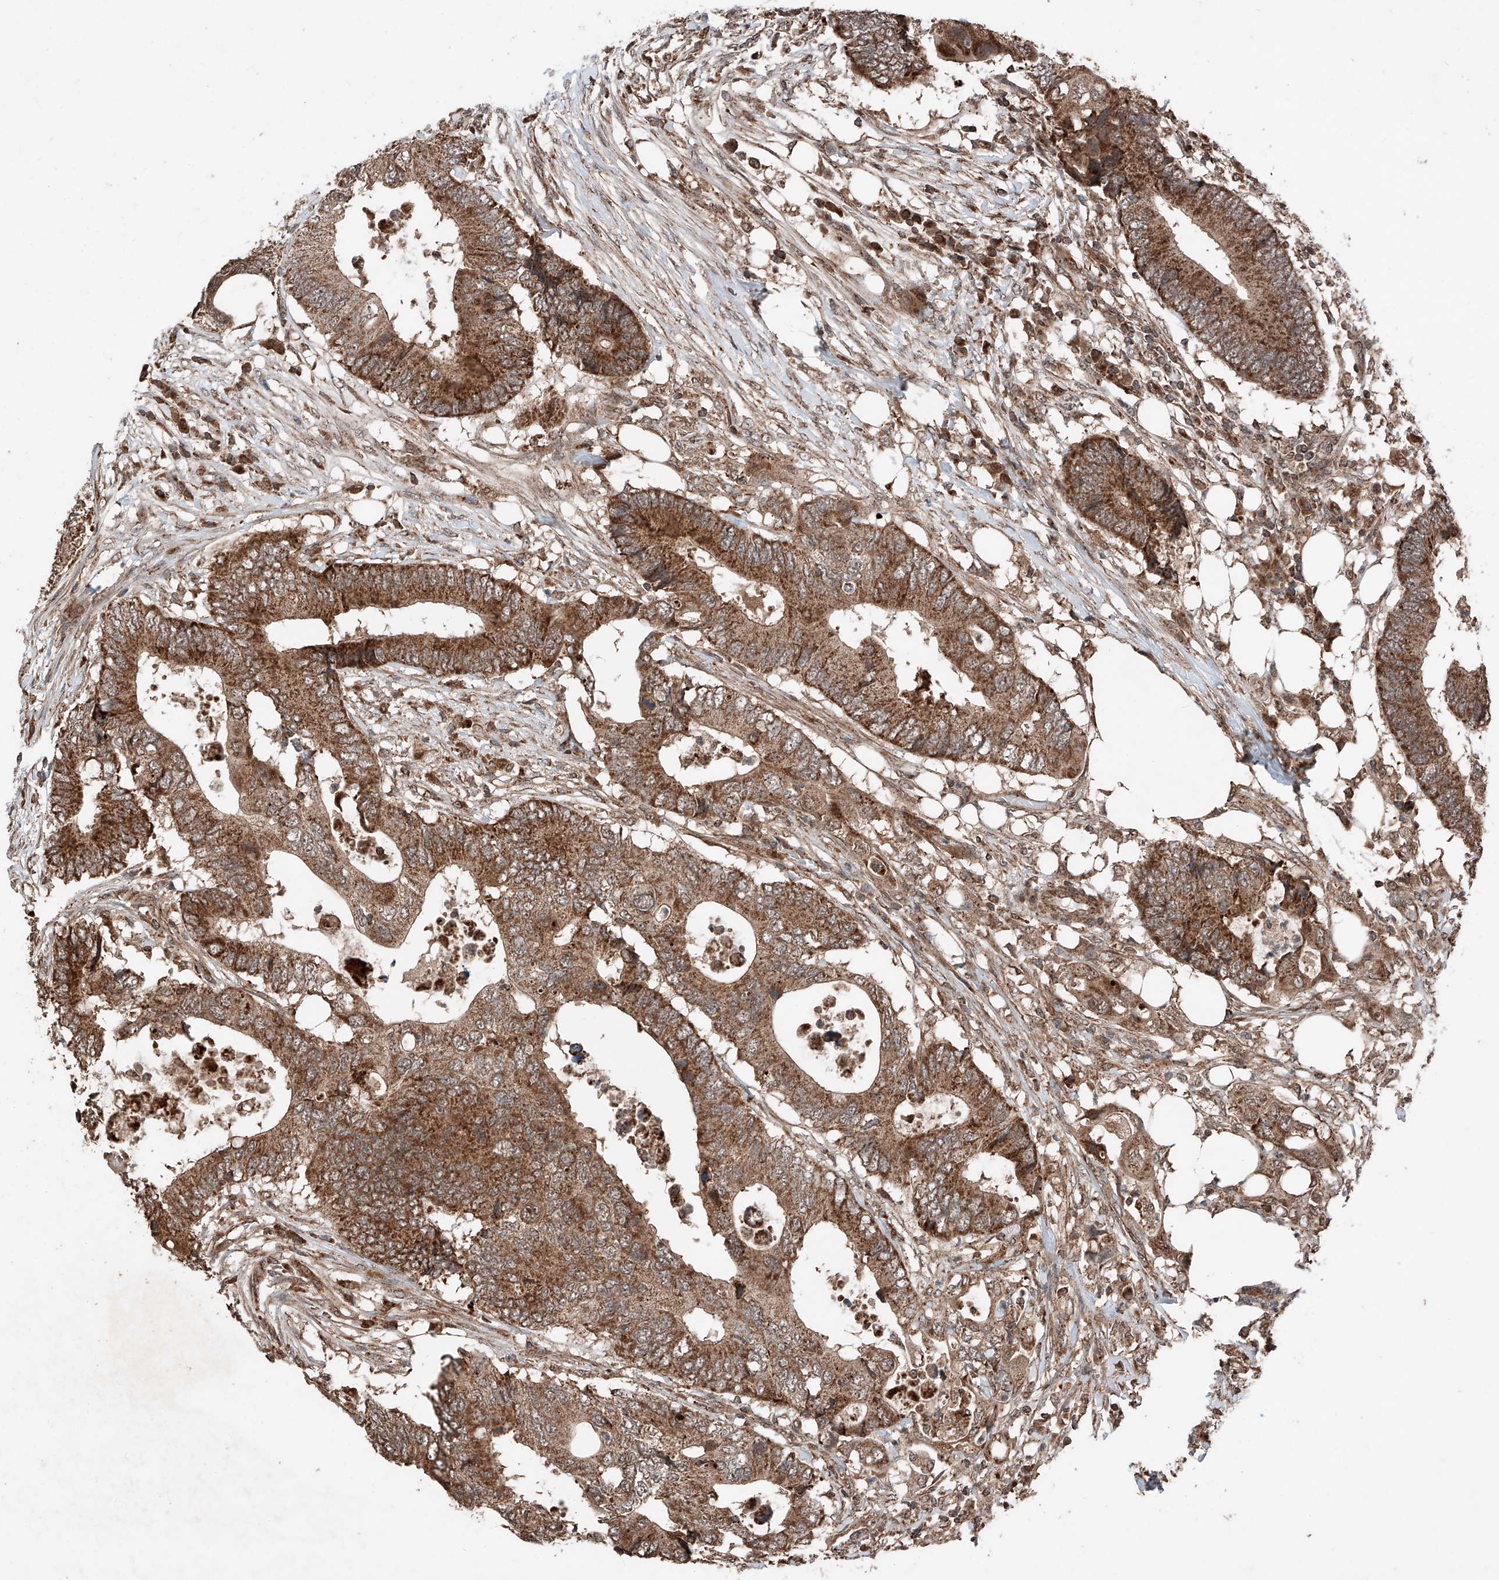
{"staining": {"intensity": "moderate", "quantity": ">75%", "location": "cytoplasmic/membranous"}, "tissue": "colorectal cancer", "cell_type": "Tumor cells", "image_type": "cancer", "snomed": [{"axis": "morphology", "description": "Adenocarcinoma, NOS"}, {"axis": "topography", "description": "Colon"}], "caption": "The image shows a brown stain indicating the presence of a protein in the cytoplasmic/membranous of tumor cells in colorectal adenocarcinoma. (DAB = brown stain, brightfield microscopy at high magnification).", "gene": "ZSCAN29", "patient": {"sex": "male", "age": 71}}